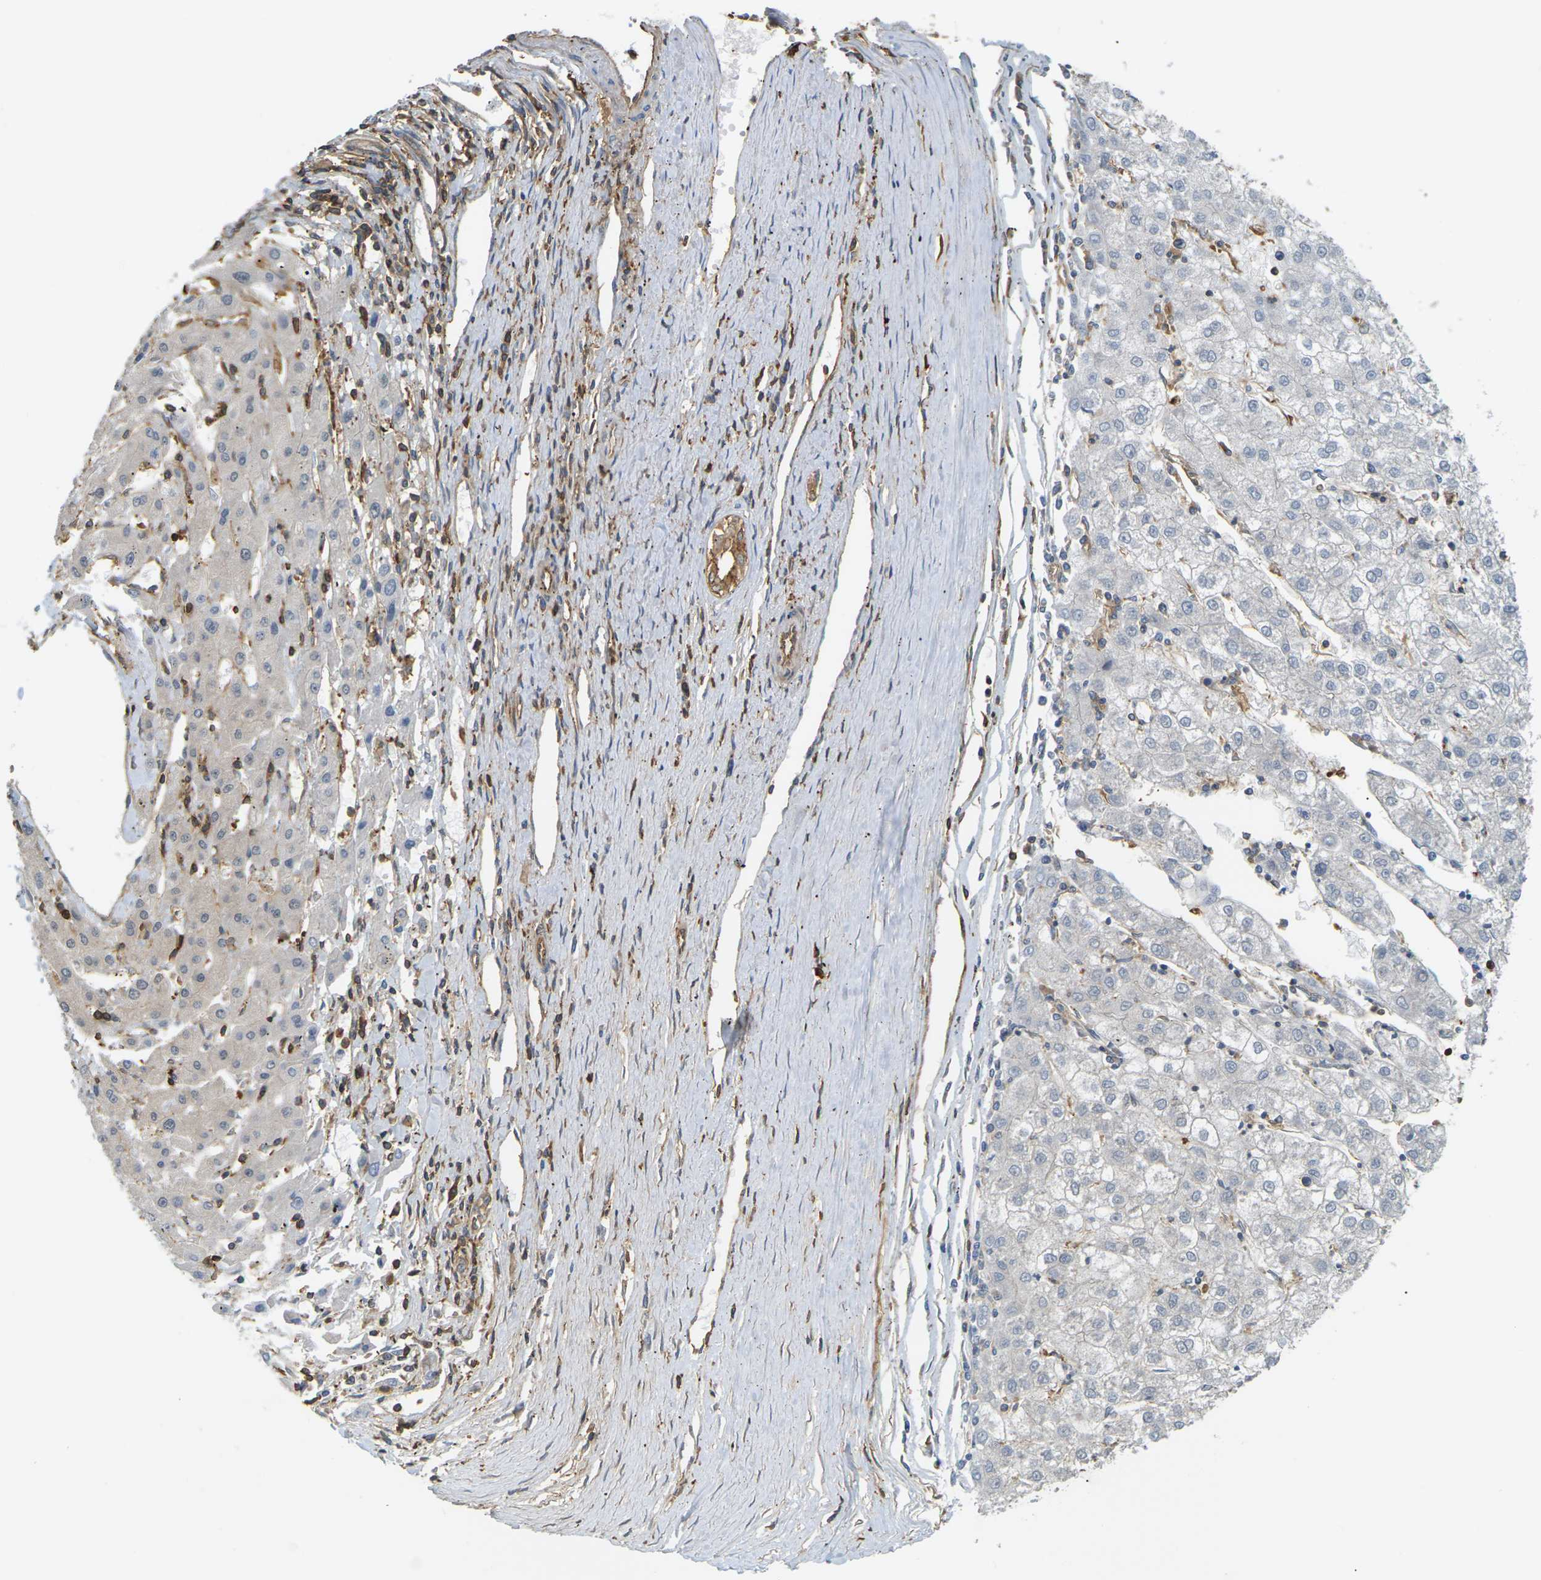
{"staining": {"intensity": "negative", "quantity": "none", "location": "none"}, "tissue": "liver cancer", "cell_type": "Tumor cells", "image_type": "cancer", "snomed": [{"axis": "morphology", "description": "Carcinoma, Hepatocellular, NOS"}, {"axis": "topography", "description": "Liver"}], "caption": "Liver hepatocellular carcinoma stained for a protein using immunohistochemistry exhibits no staining tumor cells.", "gene": "IQGAP1", "patient": {"sex": "male", "age": 72}}